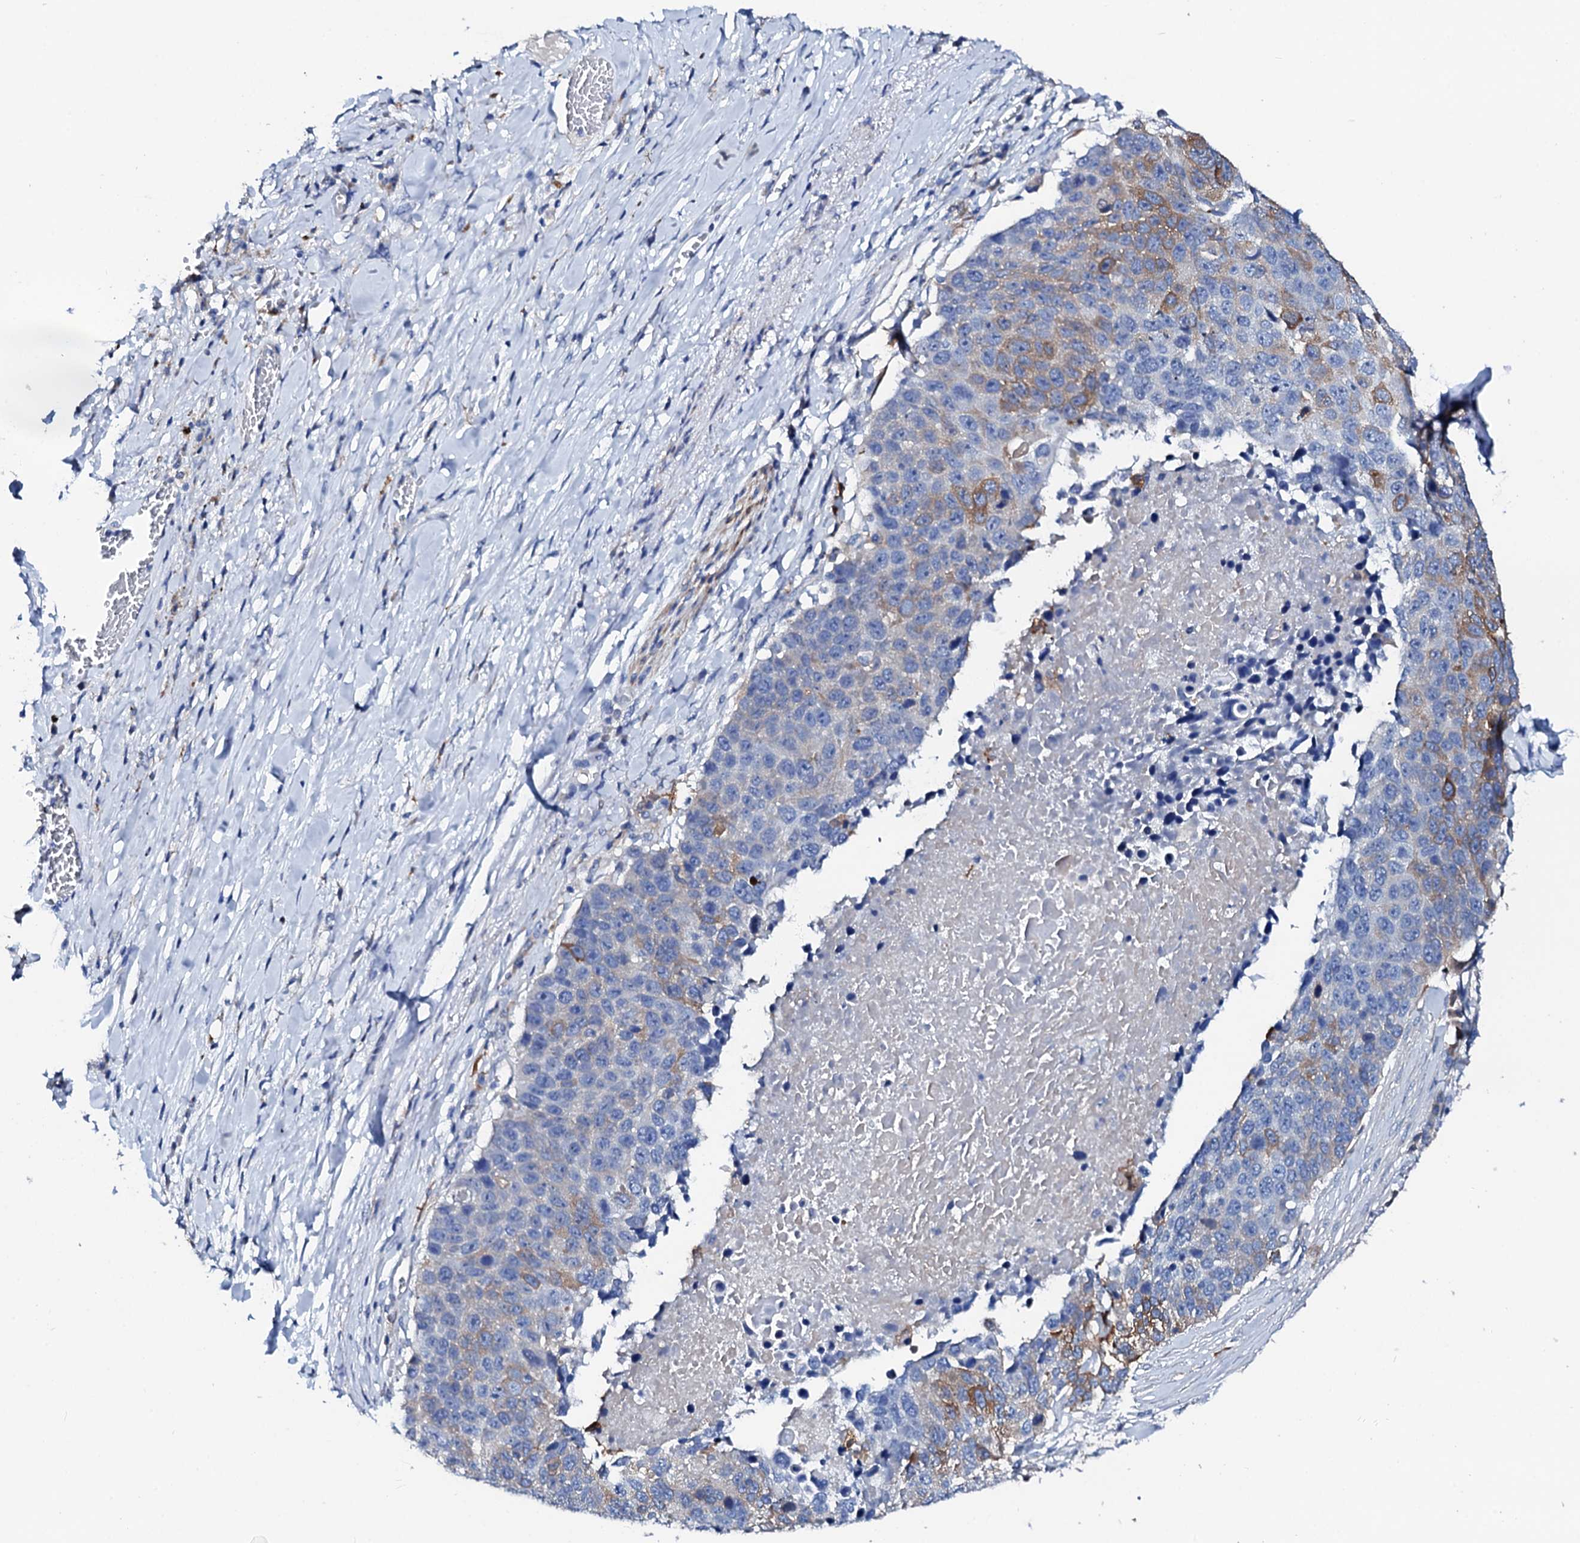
{"staining": {"intensity": "moderate", "quantity": "<25%", "location": "cytoplasmic/membranous"}, "tissue": "lung cancer", "cell_type": "Tumor cells", "image_type": "cancer", "snomed": [{"axis": "morphology", "description": "Normal tissue, NOS"}, {"axis": "morphology", "description": "Squamous cell carcinoma, NOS"}, {"axis": "topography", "description": "Lymph node"}, {"axis": "topography", "description": "Lung"}], "caption": "Immunohistochemistry staining of lung cancer (squamous cell carcinoma), which shows low levels of moderate cytoplasmic/membranous expression in approximately <25% of tumor cells indicating moderate cytoplasmic/membranous protein expression. The staining was performed using DAB (brown) for protein detection and nuclei were counterstained in hematoxylin (blue).", "gene": "GLB1L3", "patient": {"sex": "male", "age": 66}}